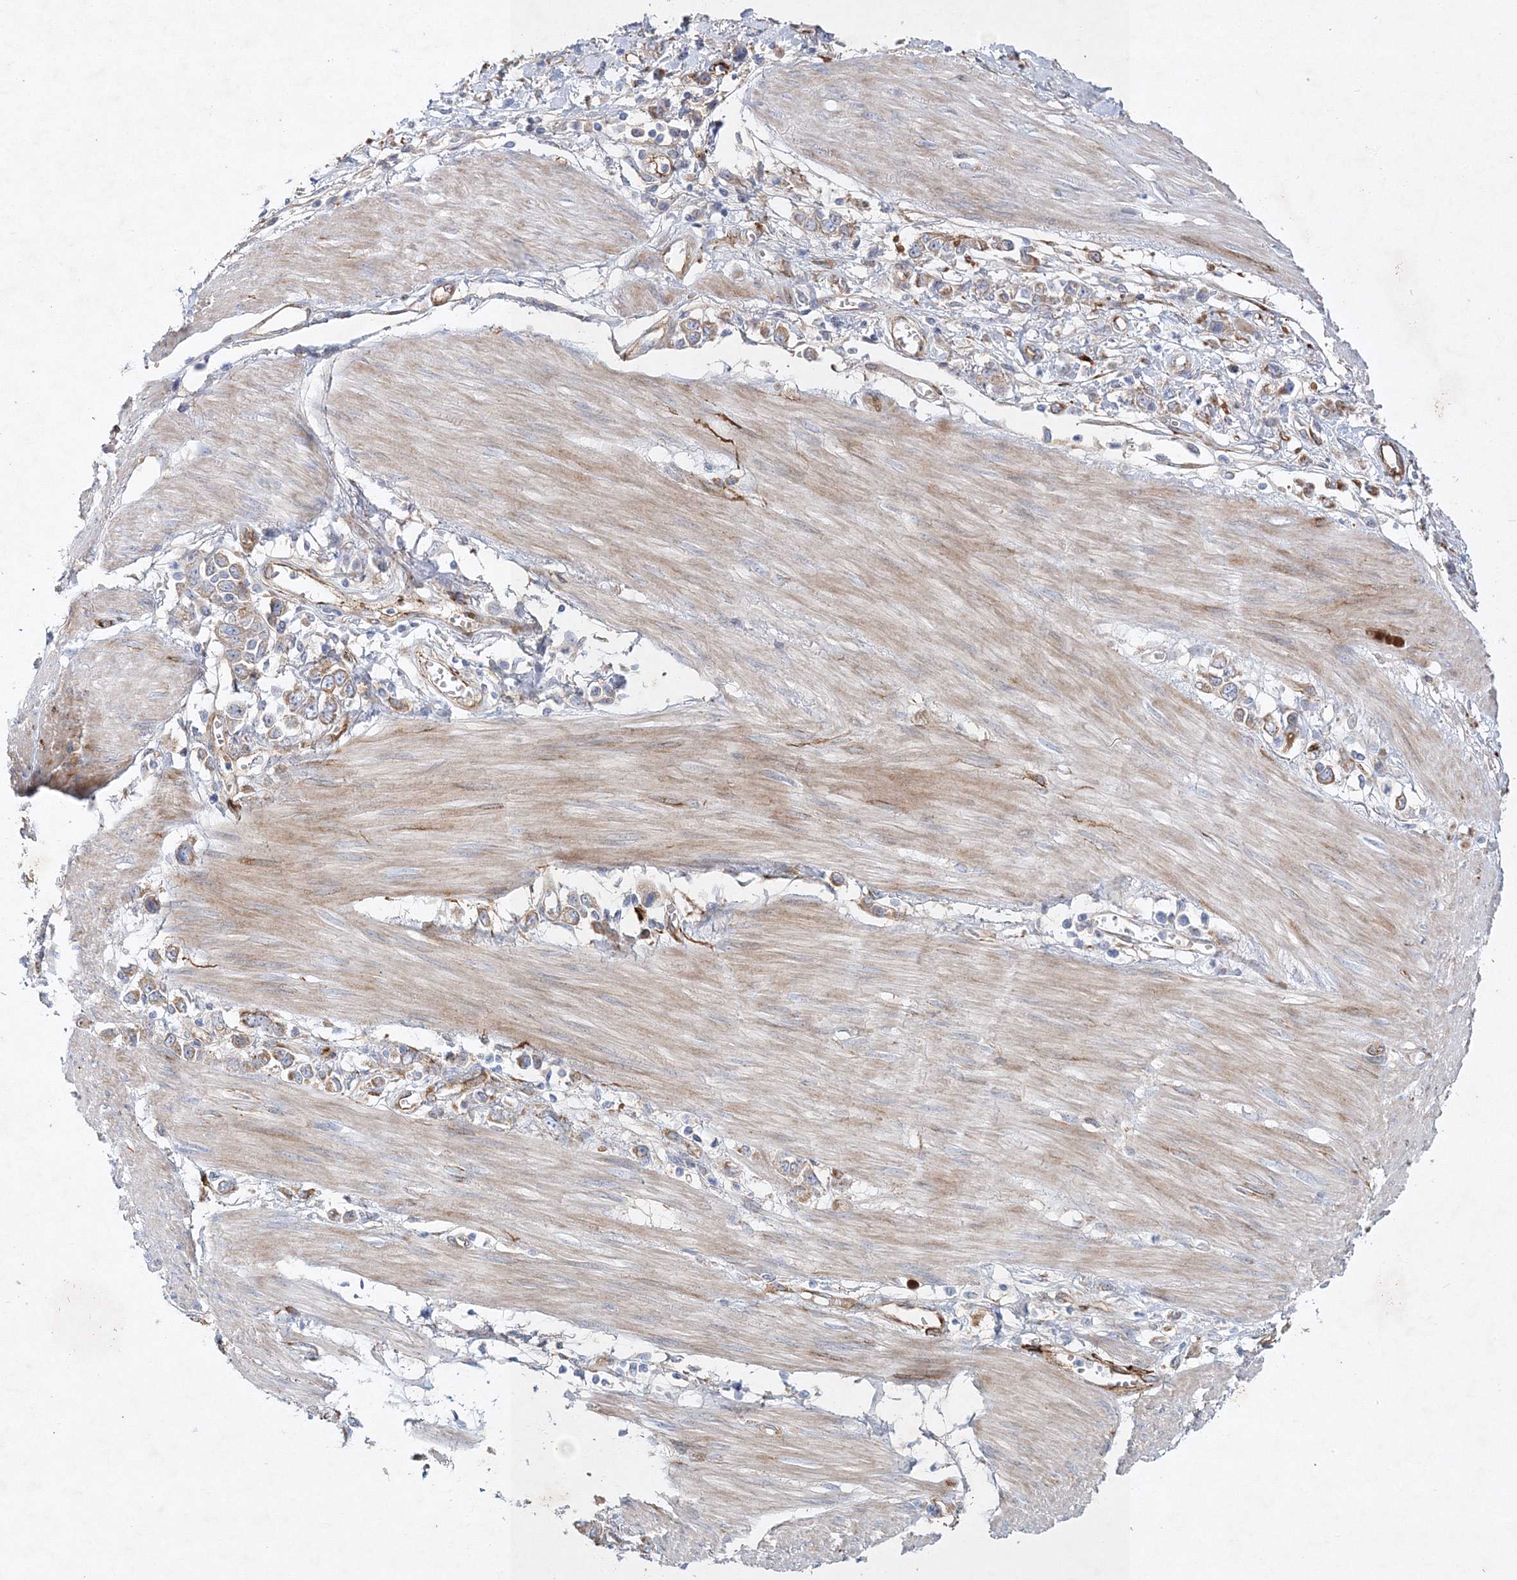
{"staining": {"intensity": "moderate", "quantity": ">75%", "location": "cytoplasmic/membranous"}, "tissue": "stomach cancer", "cell_type": "Tumor cells", "image_type": "cancer", "snomed": [{"axis": "morphology", "description": "Adenocarcinoma, NOS"}, {"axis": "topography", "description": "Stomach"}], "caption": "Tumor cells display medium levels of moderate cytoplasmic/membranous staining in approximately >75% of cells in human stomach cancer.", "gene": "ZFYVE16", "patient": {"sex": "female", "age": 76}}